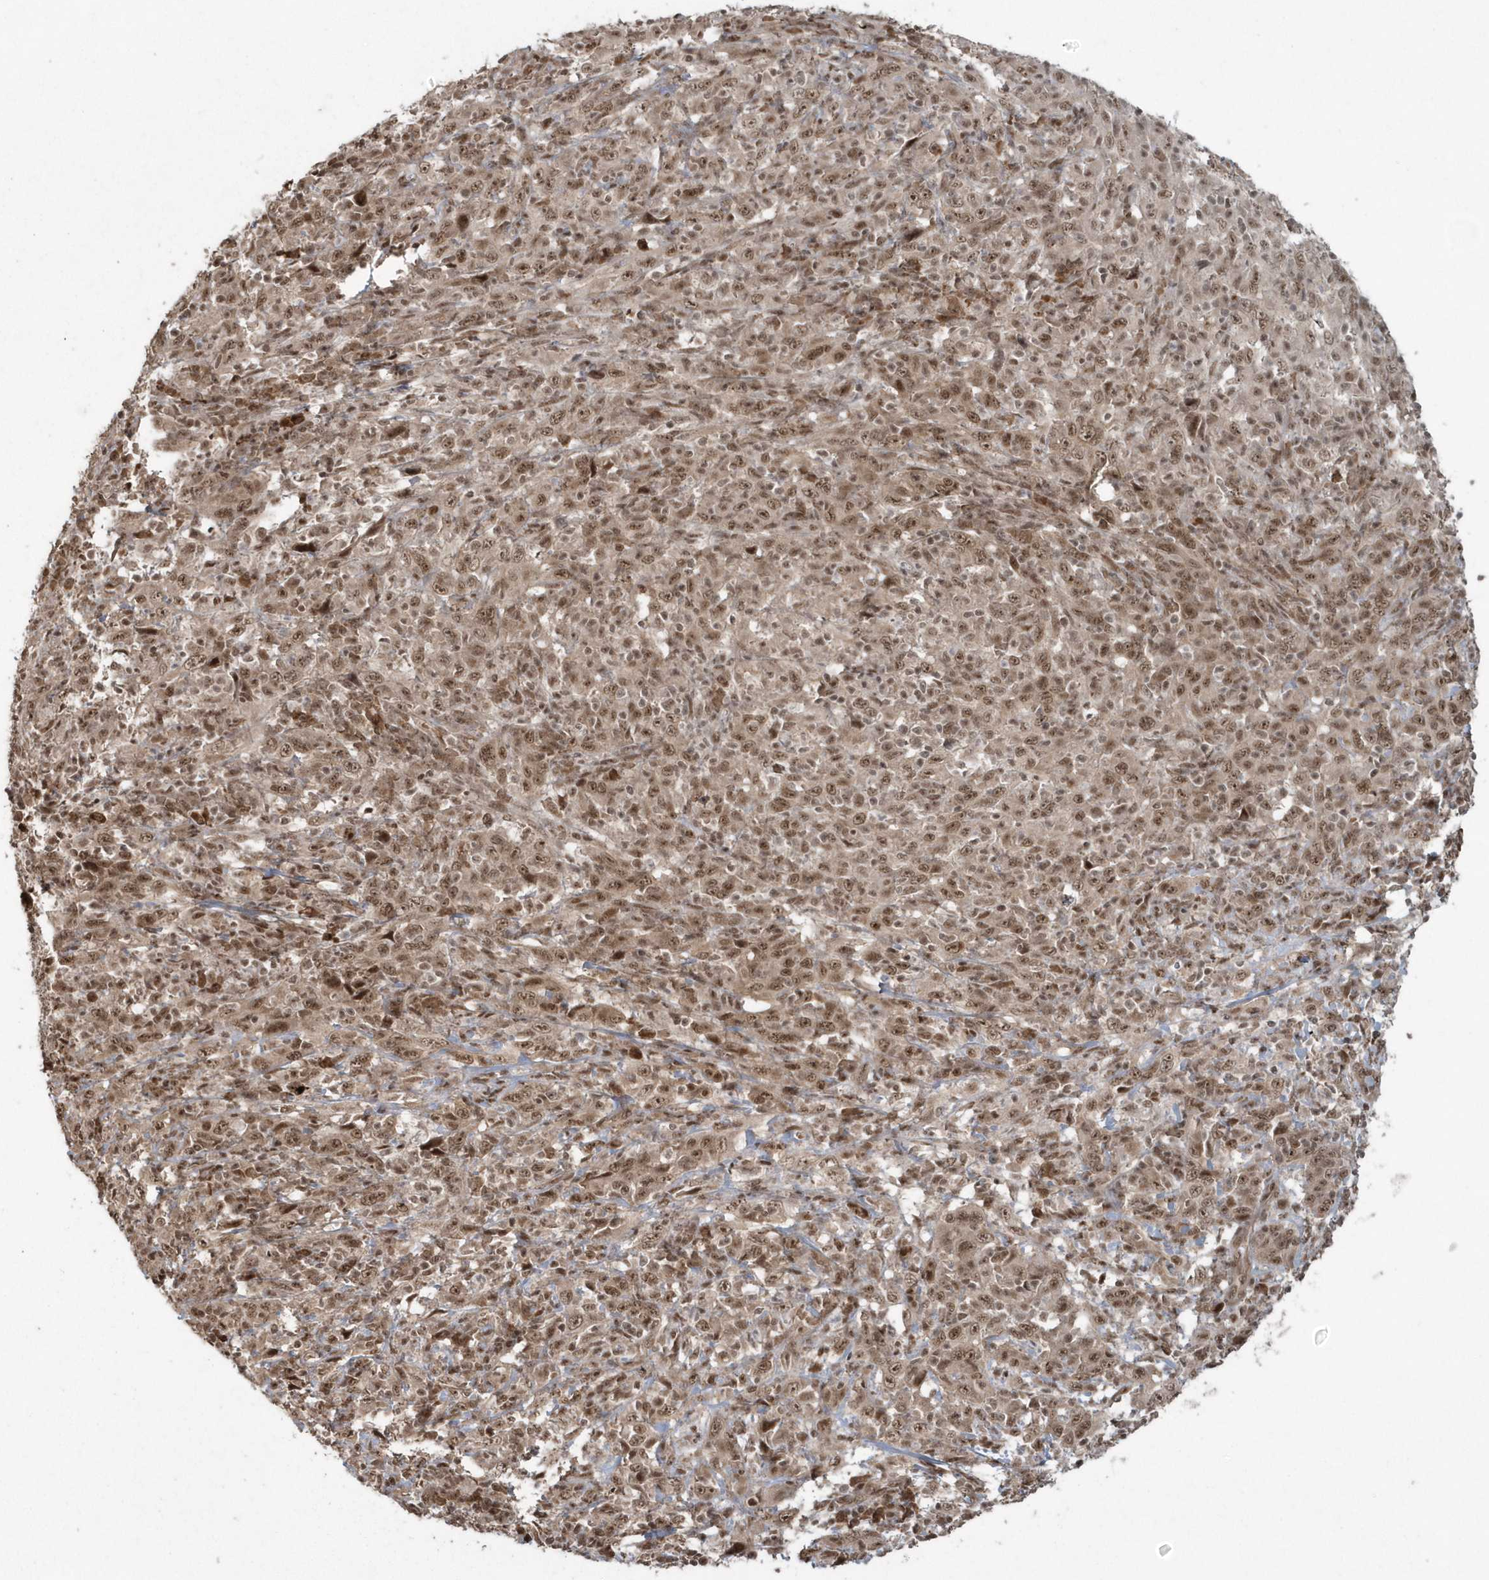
{"staining": {"intensity": "moderate", "quantity": ">75%", "location": "cytoplasmic/membranous,nuclear"}, "tissue": "cervical cancer", "cell_type": "Tumor cells", "image_type": "cancer", "snomed": [{"axis": "morphology", "description": "Squamous cell carcinoma, NOS"}, {"axis": "topography", "description": "Cervix"}], "caption": "Immunohistochemistry (IHC) photomicrograph of human cervical cancer (squamous cell carcinoma) stained for a protein (brown), which shows medium levels of moderate cytoplasmic/membranous and nuclear expression in about >75% of tumor cells.", "gene": "EPB41L4A", "patient": {"sex": "female", "age": 46}}